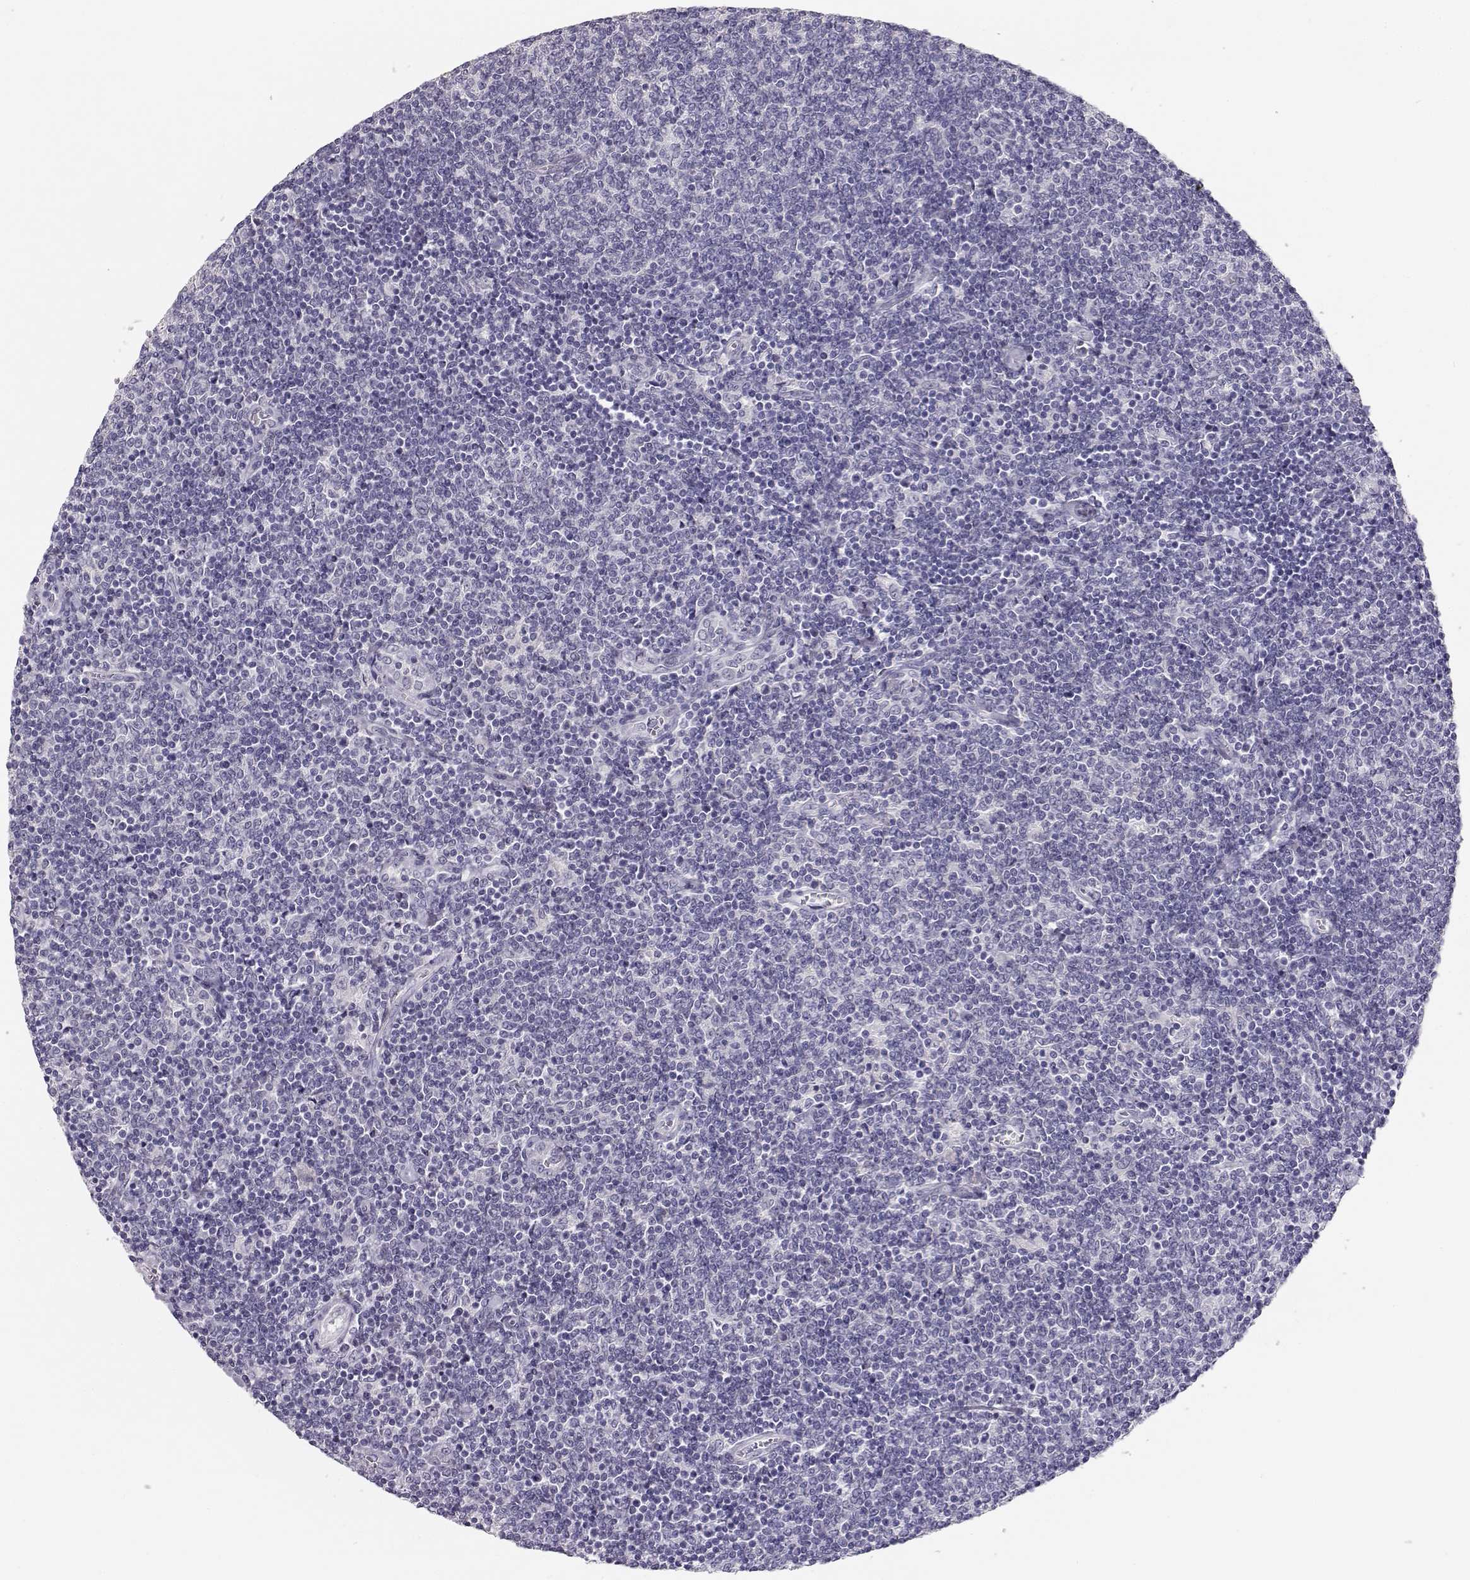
{"staining": {"intensity": "negative", "quantity": "none", "location": "none"}, "tissue": "lymphoma", "cell_type": "Tumor cells", "image_type": "cancer", "snomed": [{"axis": "morphology", "description": "Malignant lymphoma, non-Hodgkin's type, Low grade"}, {"axis": "topography", "description": "Lymph node"}], "caption": "Immunohistochemistry micrograph of neoplastic tissue: low-grade malignant lymphoma, non-Hodgkin's type stained with DAB (3,3'-diaminobenzidine) exhibits no significant protein positivity in tumor cells.", "gene": "MAGEC1", "patient": {"sex": "male", "age": 52}}